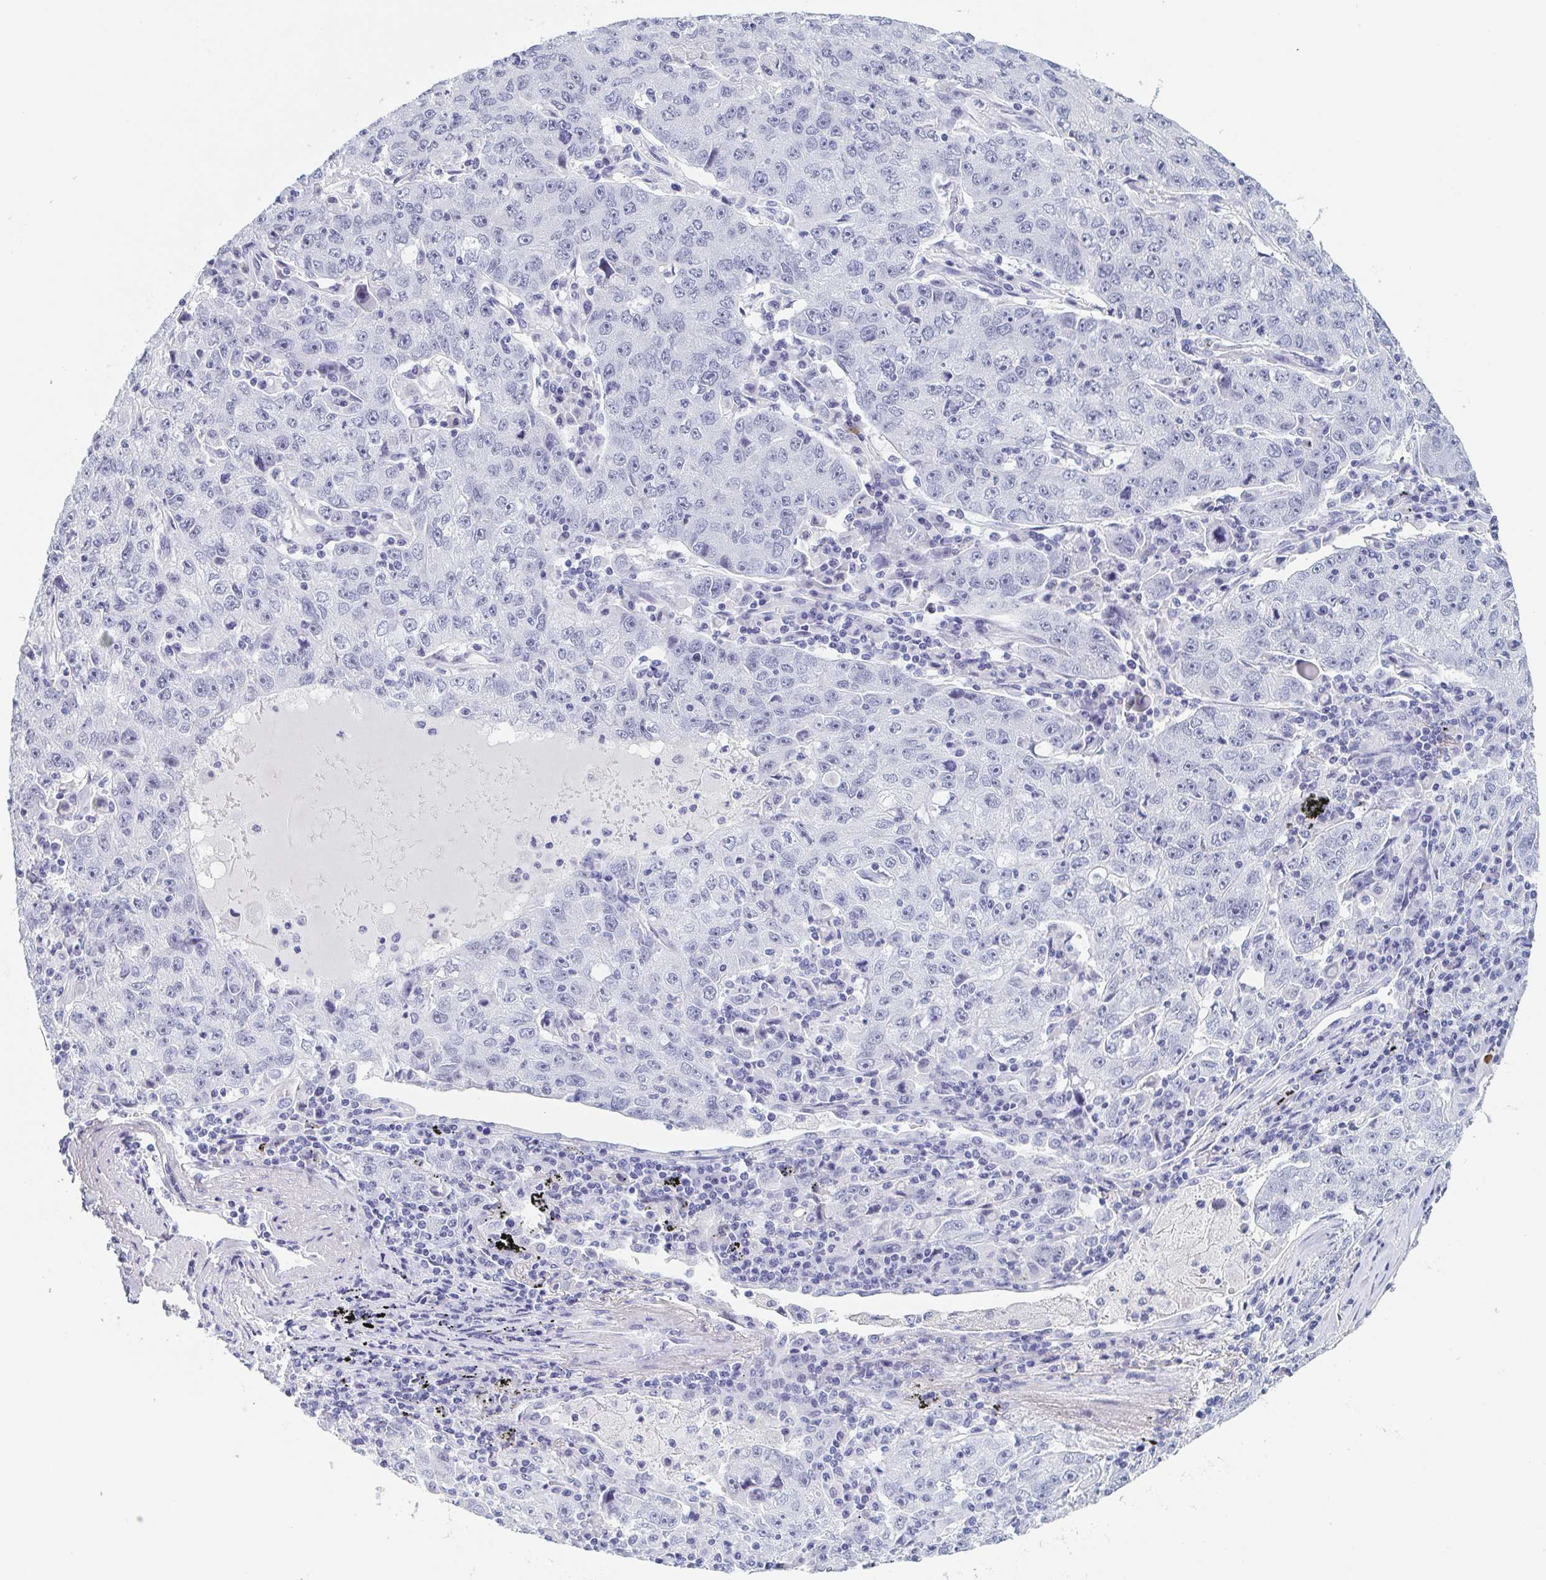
{"staining": {"intensity": "negative", "quantity": "none", "location": "none"}, "tissue": "lung cancer", "cell_type": "Tumor cells", "image_type": "cancer", "snomed": [{"axis": "morphology", "description": "Normal morphology"}, {"axis": "morphology", "description": "Adenocarcinoma, NOS"}, {"axis": "topography", "description": "Lymph node"}, {"axis": "topography", "description": "Lung"}], "caption": "Immunohistochemical staining of adenocarcinoma (lung) exhibits no significant expression in tumor cells. Brightfield microscopy of immunohistochemistry stained with DAB (3,3'-diaminobenzidine) (brown) and hematoxylin (blue), captured at high magnification.", "gene": "REG4", "patient": {"sex": "female", "age": 57}}